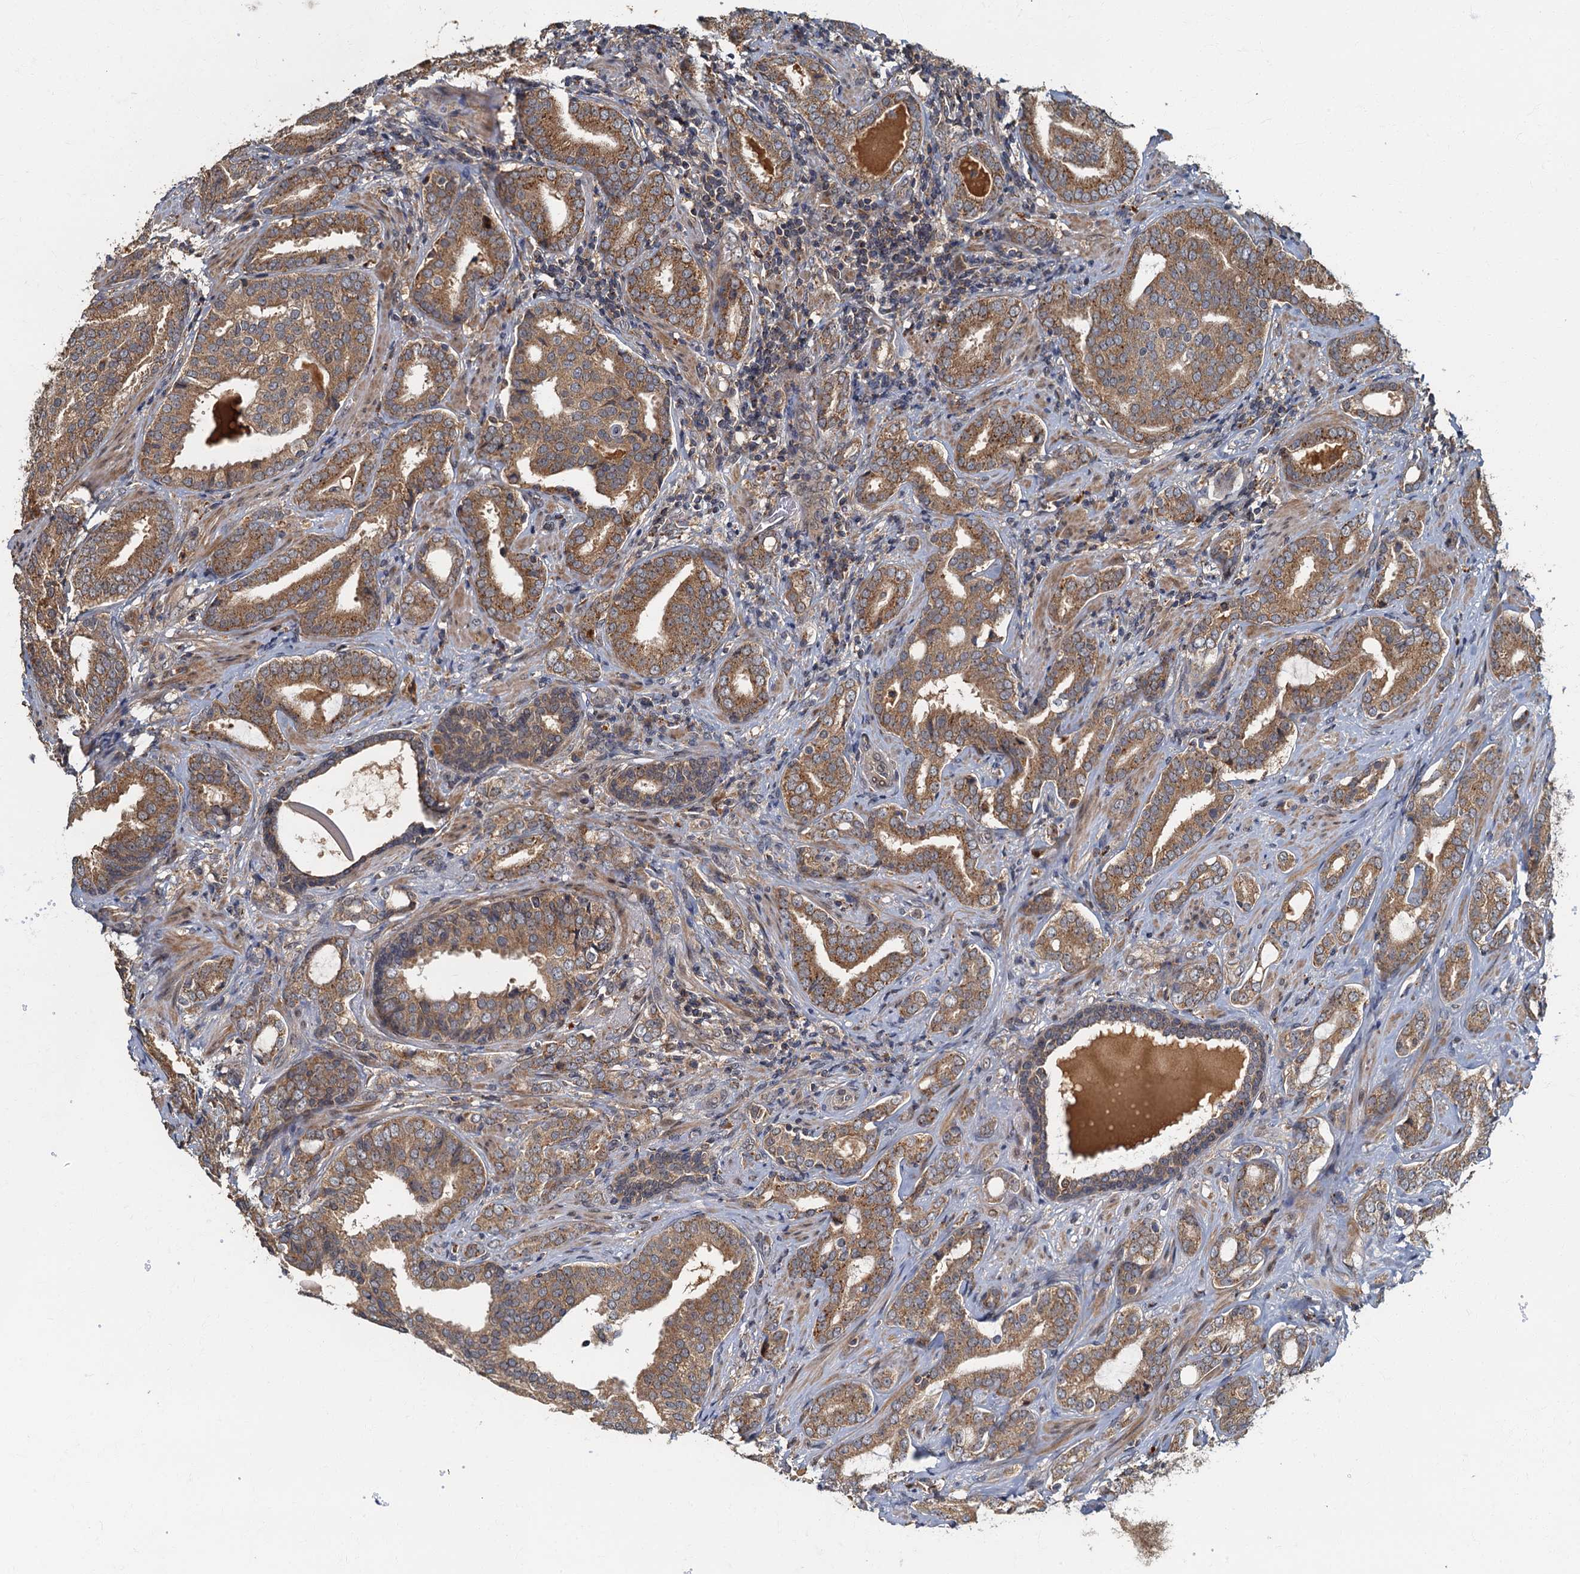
{"staining": {"intensity": "moderate", "quantity": ">75%", "location": "cytoplasmic/membranous"}, "tissue": "prostate cancer", "cell_type": "Tumor cells", "image_type": "cancer", "snomed": [{"axis": "morphology", "description": "Adenocarcinoma, High grade"}, {"axis": "topography", "description": "Prostate"}], "caption": "A medium amount of moderate cytoplasmic/membranous positivity is identified in about >75% of tumor cells in prostate cancer (high-grade adenocarcinoma) tissue. Immunohistochemistry stains the protein of interest in brown and the nuclei are stained blue.", "gene": "WDCP", "patient": {"sex": "male", "age": 63}}